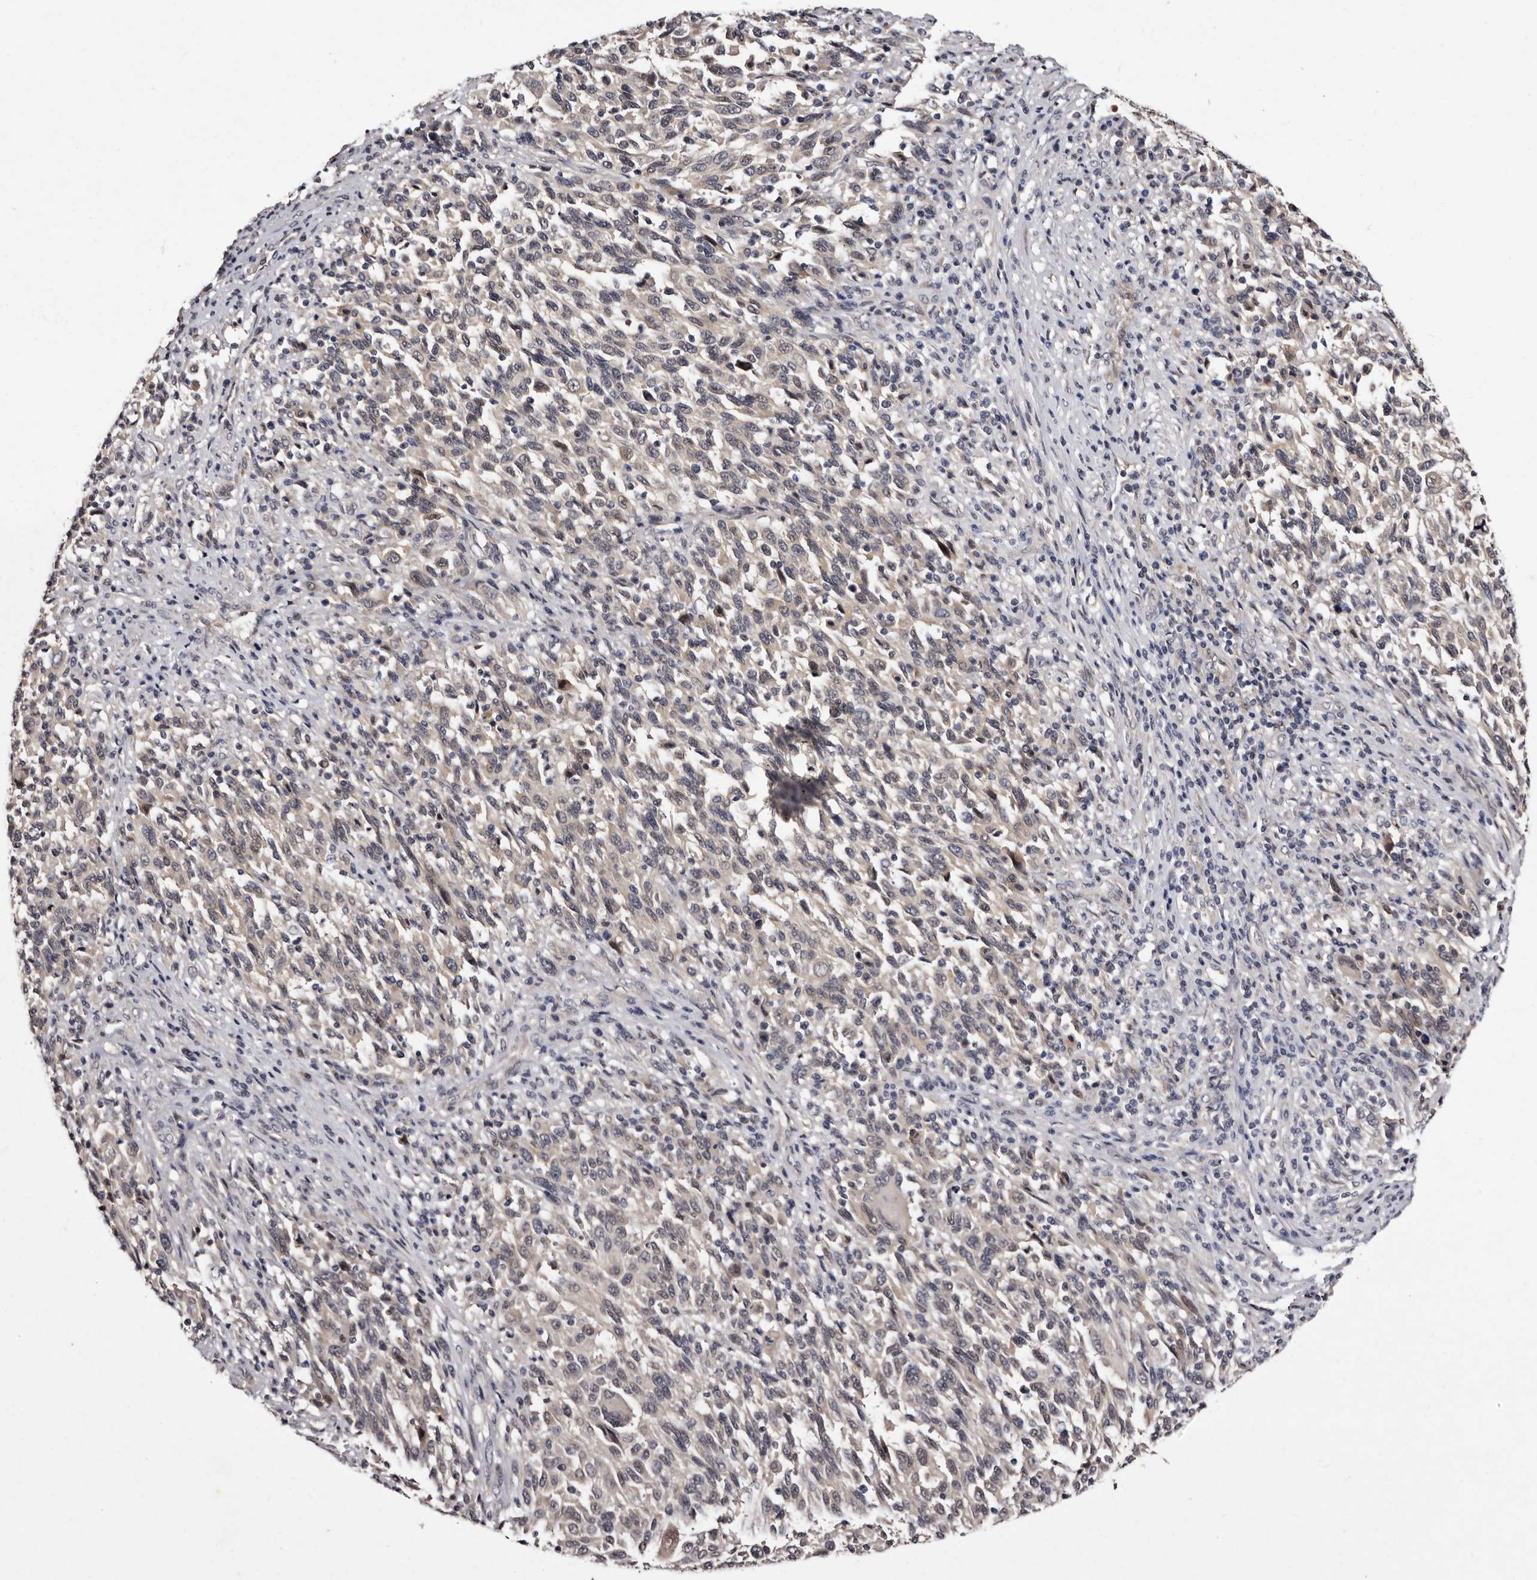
{"staining": {"intensity": "negative", "quantity": "none", "location": "none"}, "tissue": "melanoma", "cell_type": "Tumor cells", "image_type": "cancer", "snomed": [{"axis": "morphology", "description": "Malignant melanoma, Metastatic site"}, {"axis": "topography", "description": "Lymph node"}], "caption": "Image shows no protein staining in tumor cells of malignant melanoma (metastatic site) tissue. Brightfield microscopy of IHC stained with DAB (brown) and hematoxylin (blue), captured at high magnification.", "gene": "LANCL2", "patient": {"sex": "male", "age": 61}}